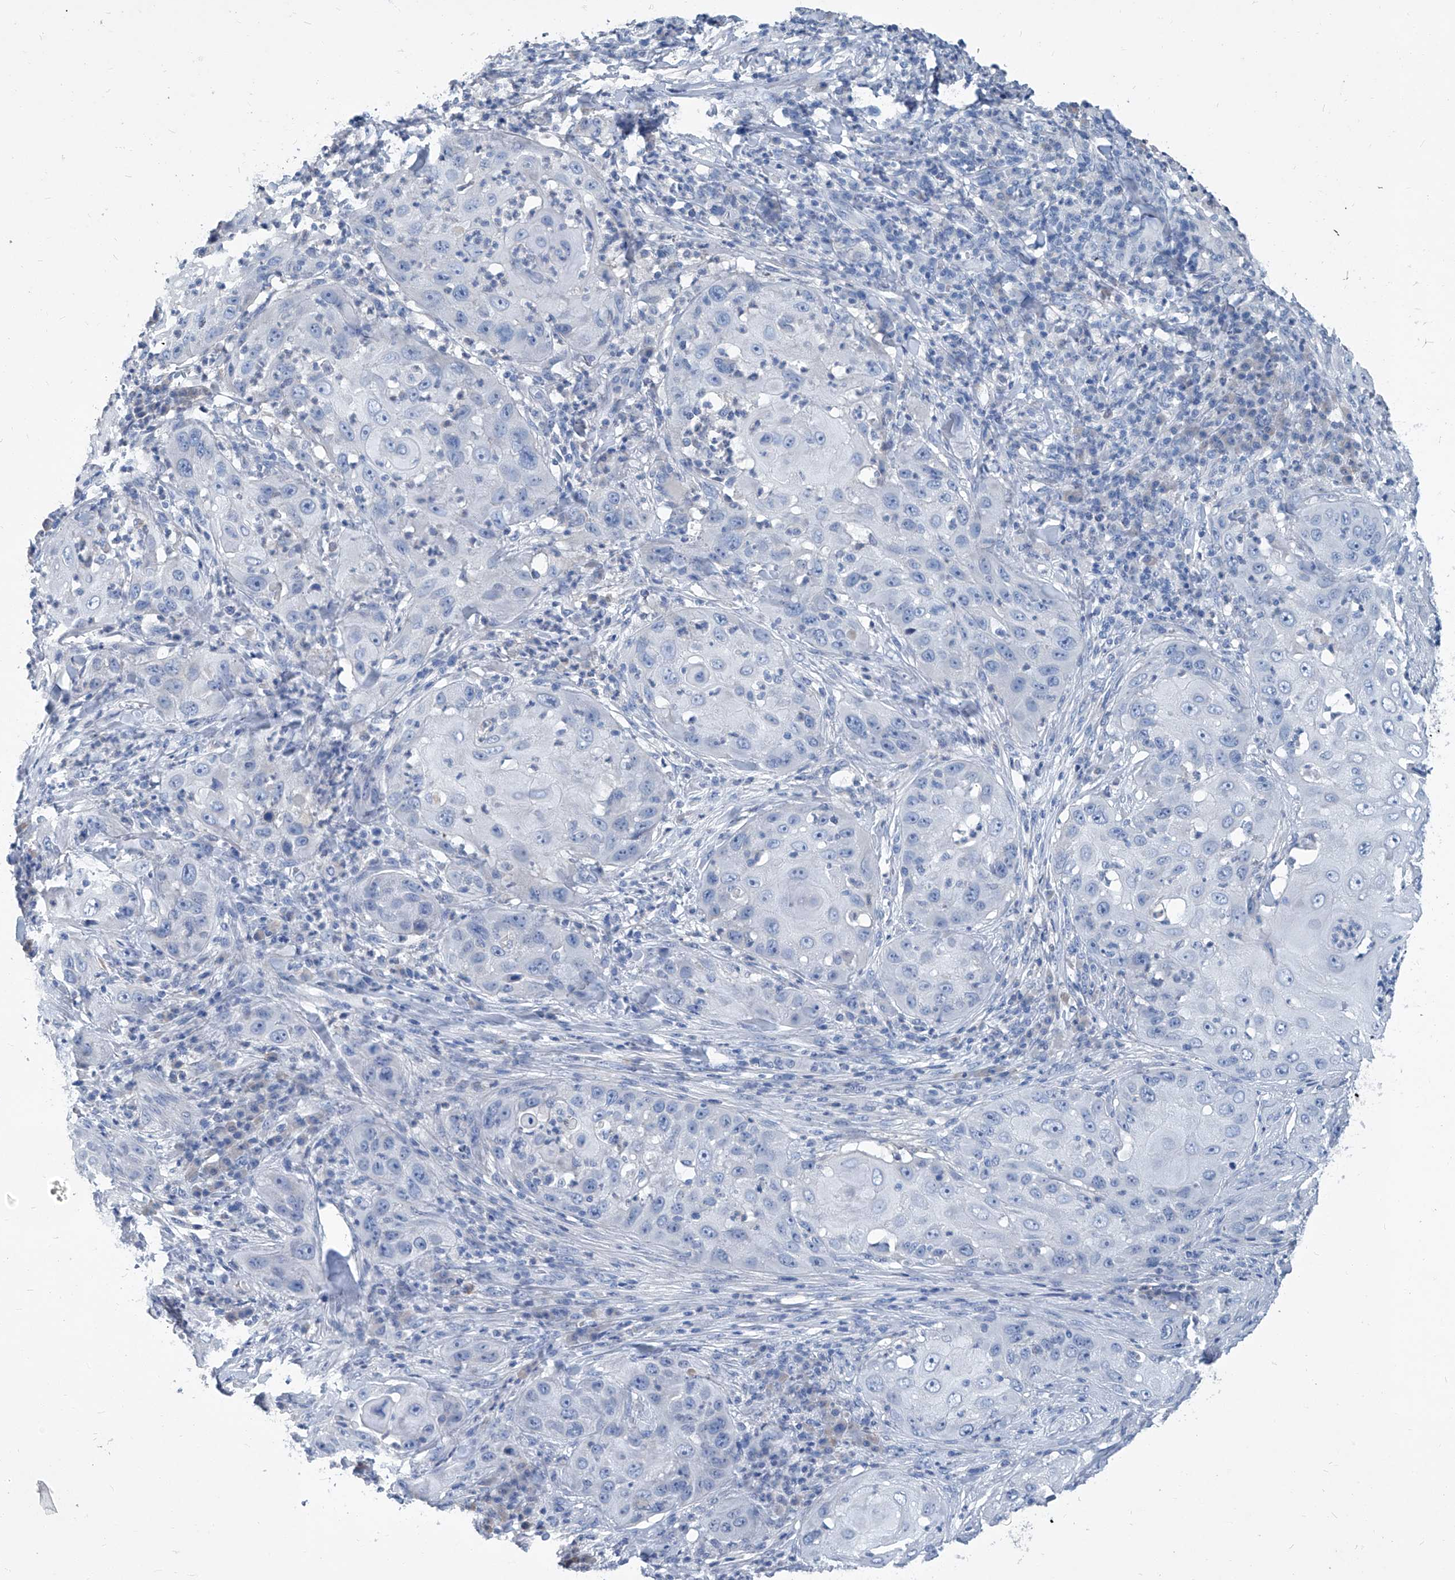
{"staining": {"intensity": "negative", "quantity": "none", "location": "none"}, "tissue": "skin cancer", "cell_type": "Tumor cells", "image_type": "cancer", "snomed": [{"axis": "morphology", "description": "Squamous cell carcinoma, NOS"}, {"axis": "topography", "description": "Skin"}], "caption": "High magnification brightfield microscopy of skin cancer (squamous cell carcinoma) stained with DAB (3,3'-diaminobenzidine) (brown) and counterstained with hematoxylin (blue): tumor cells show no significant expression.", "gene": "MTARC1", "patient": {"sex": "female", "age": 44}}